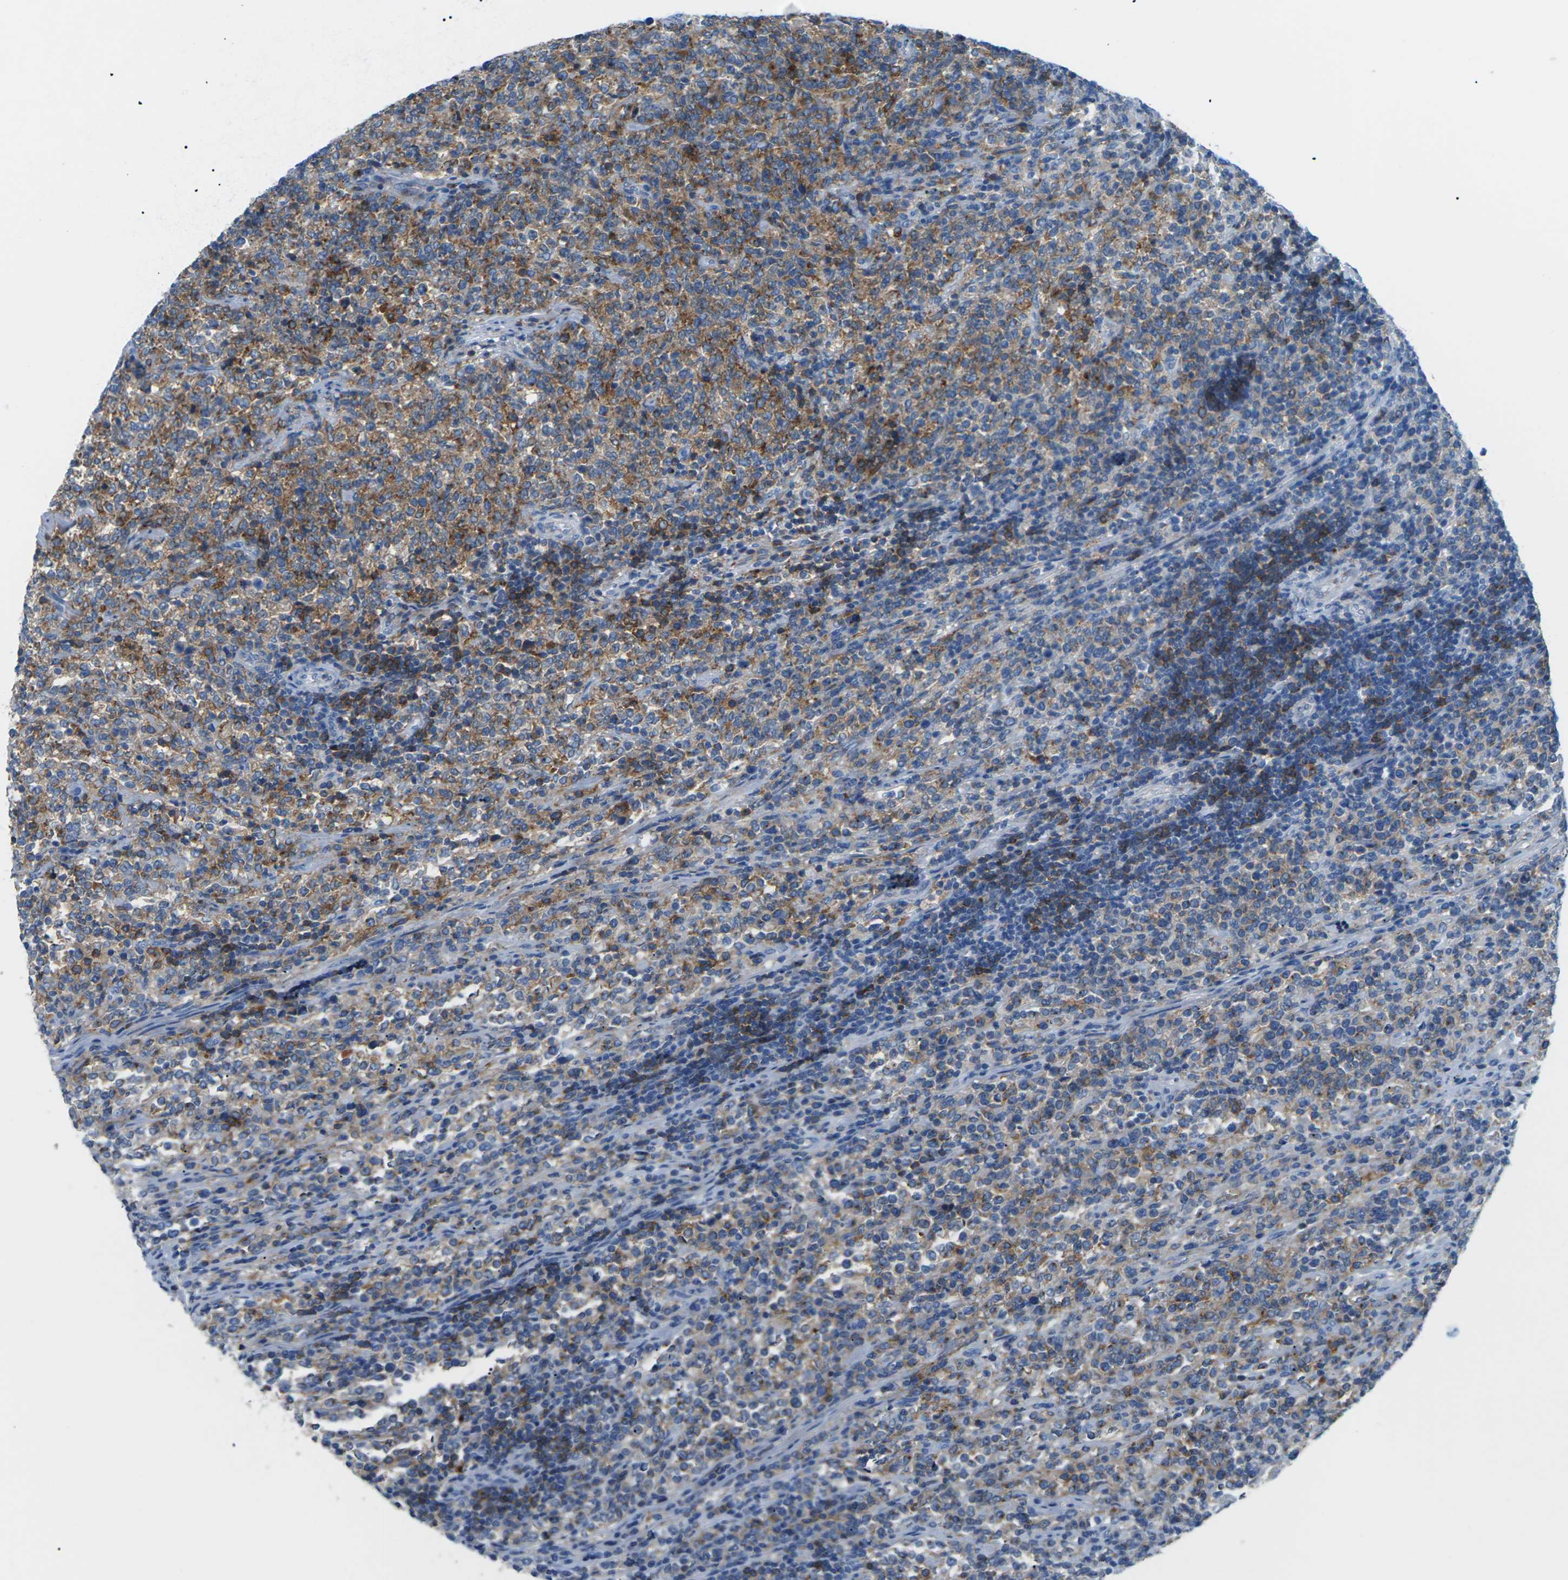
{"staining": {"intensity": "moderate", "quantity": ">75%", "location": "cytoplasmic/membranous"}, "tissue": "lymphoma", "cell_type": "Tumor cells", "image_type": "cancer", "snomed": [{"axis": "morphology", "description": "Malignant lymphoma, non-Hodgkin's type, High grade"}, {"axis": "topography", "description": "Soft tissue"}], "caption": "Human high-grade malignant lymphoma, non-Hodgkin's type stained with a brown dye exhibits moderate cytoplasmic/membranous positive staining in about >75% of tumor cells.", "gene": "SYNGR2", "patient": {"sex": "male", "age": 18}}